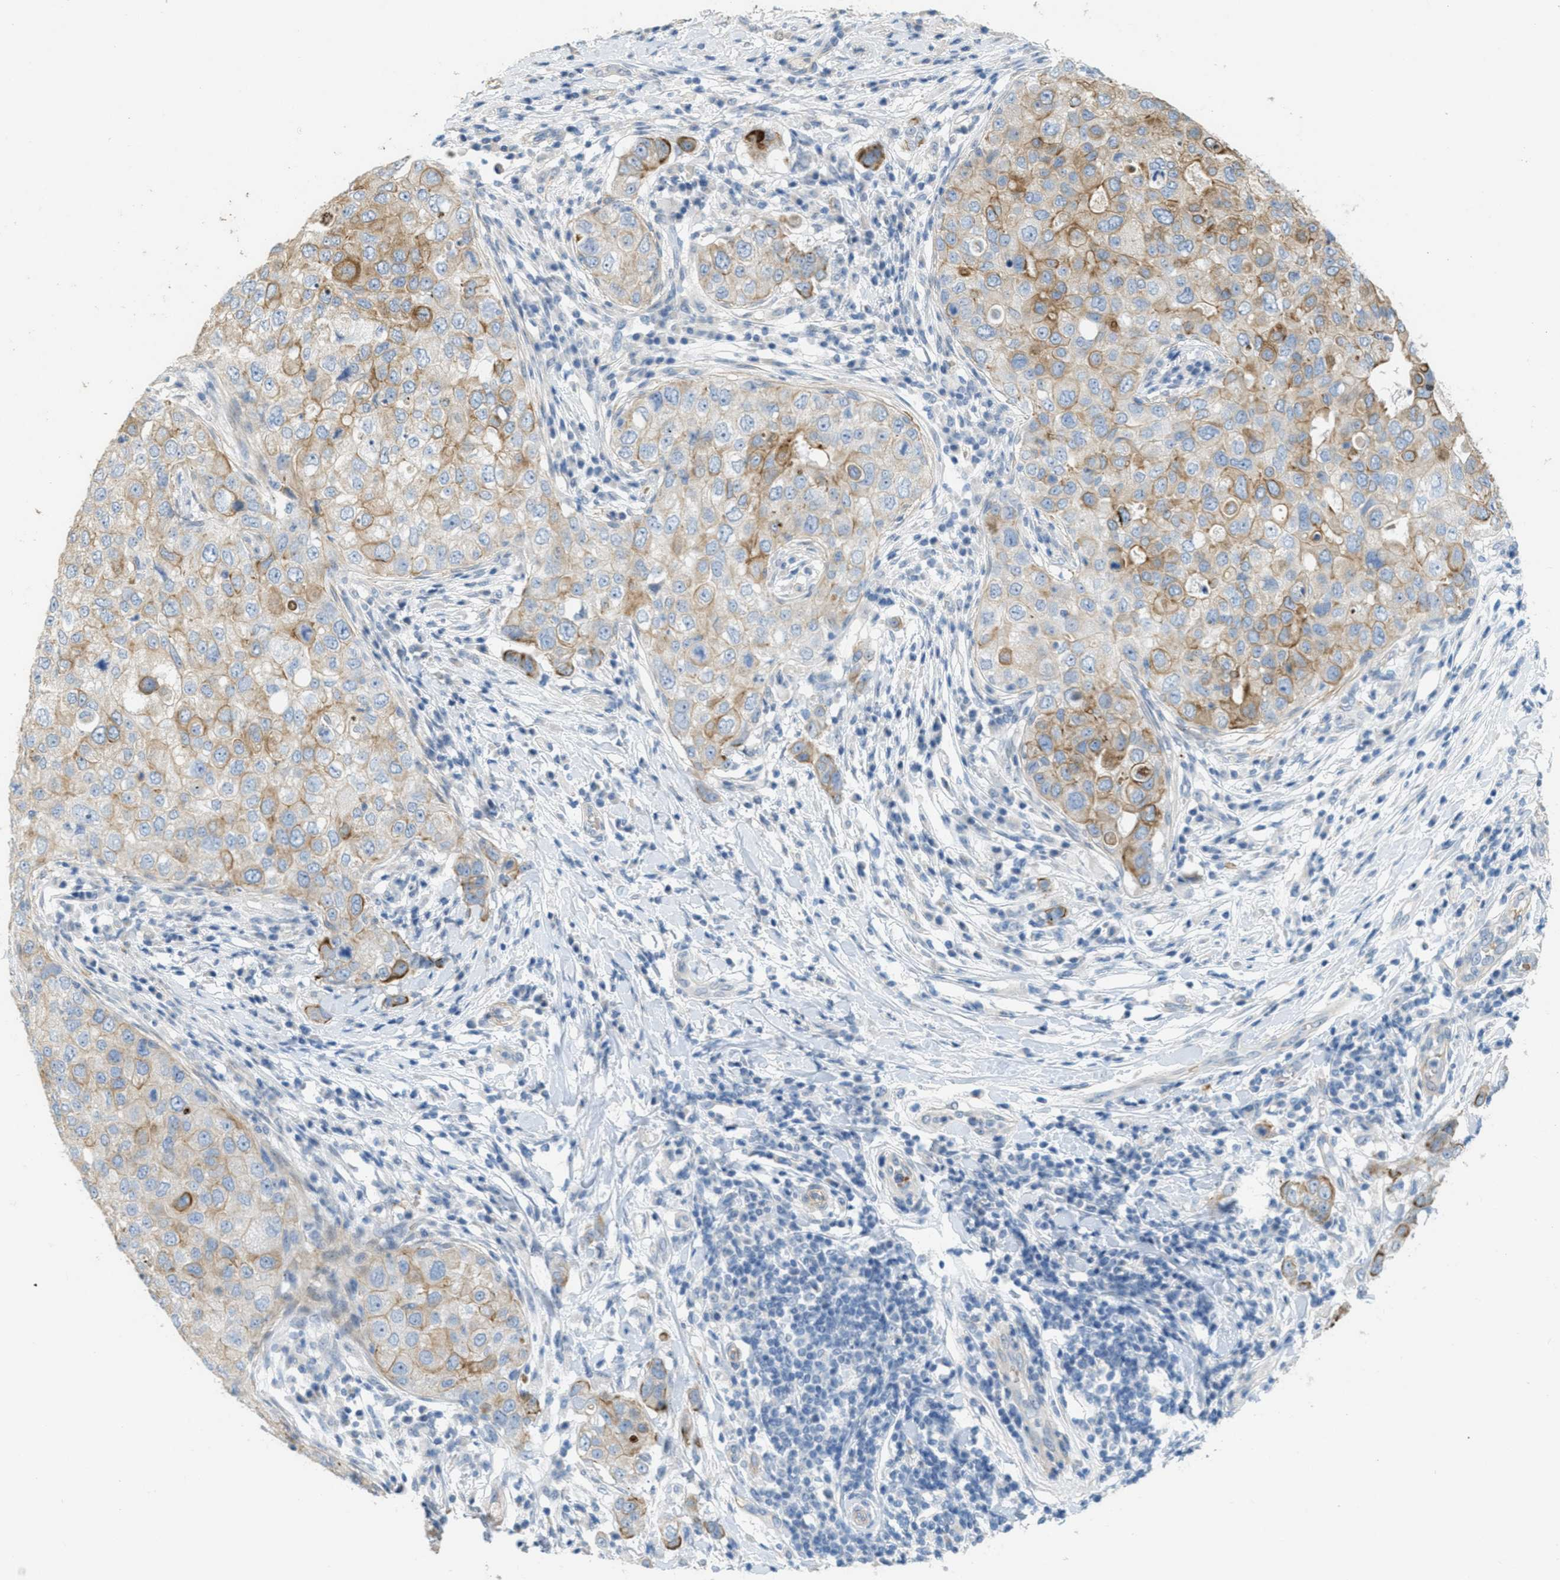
{"staining": {"intensity": "moderate", "quantity": "25%-75%", "location": "cytoplasmic/membranous"}, "tissue": "breast cancer", "cell_type": "Tumor cells", "image_type": "cancer", "snomed": [{"axis": "morphology", "description": "Duct carcinoma"}, {"axis": "topography", "description": "Breast"}], "caption": "IHC photomicrograph of human breast invasive ductal carcinoma stained for a protein (brown), which displays medium levels of moderate cytoplasmic/membranous expression in about 25%-75% of tumor cells.", "gene": "MRS2", "patient": {"sex": "female", "age": 27}}